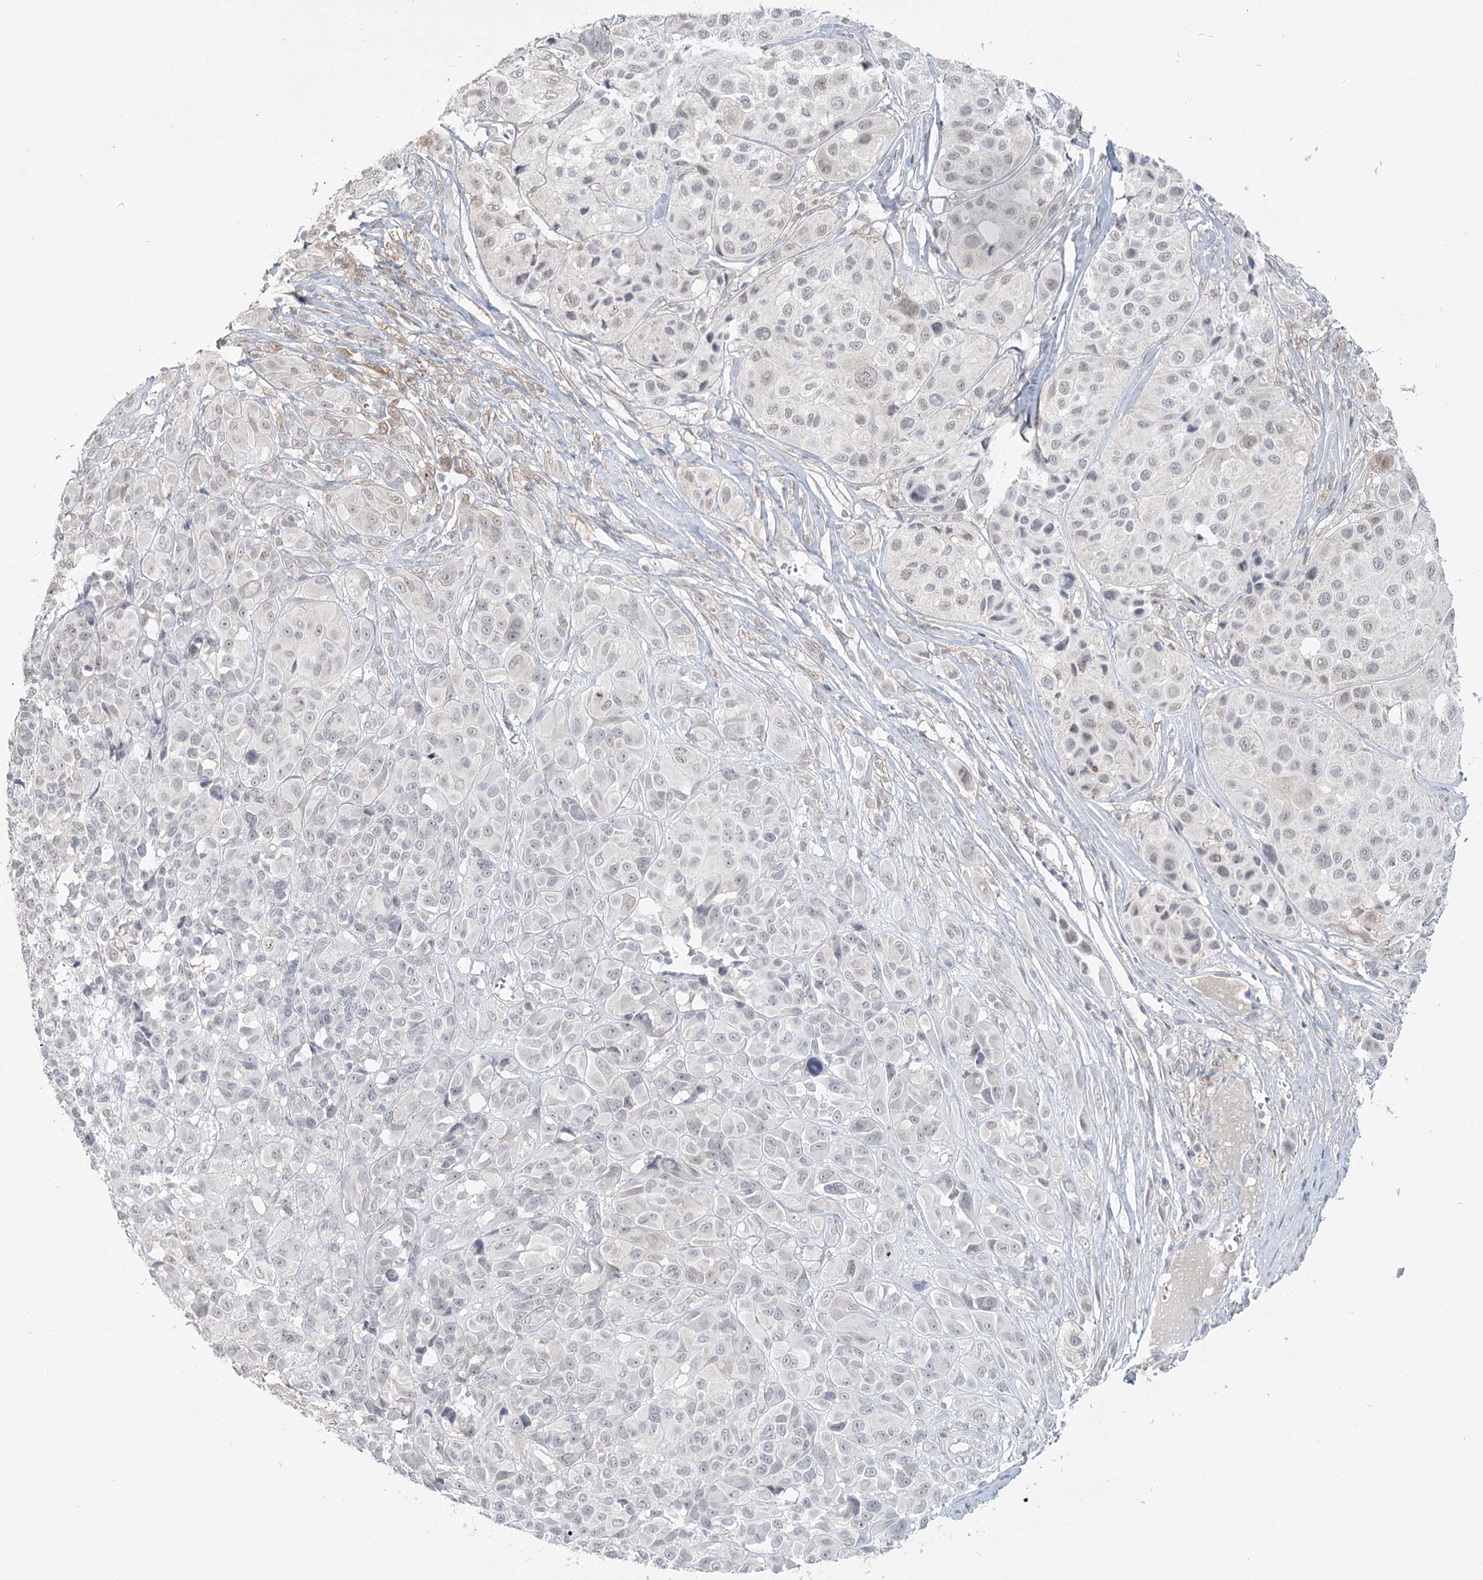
{"staining": {"intensity": "moderate", "quantity": "<25%", "location": "nuclear"}, "tissue": "melanoma", "cell_type": "Tumor cells", "image_type": "cancer", "snomed": [{"axis": "morphology", "description": "Malignant melanoma, NOS"}, {"axis": "topography", "description": "Skin of trunk"}], "caption": "Malignant melanoma tissue shows moderate nuclear staining in about <25% of tumor cells, visualized by immunohistochemistry.", "gene": "TMEM70", "patient": {"sex": "male", "age": 71}}